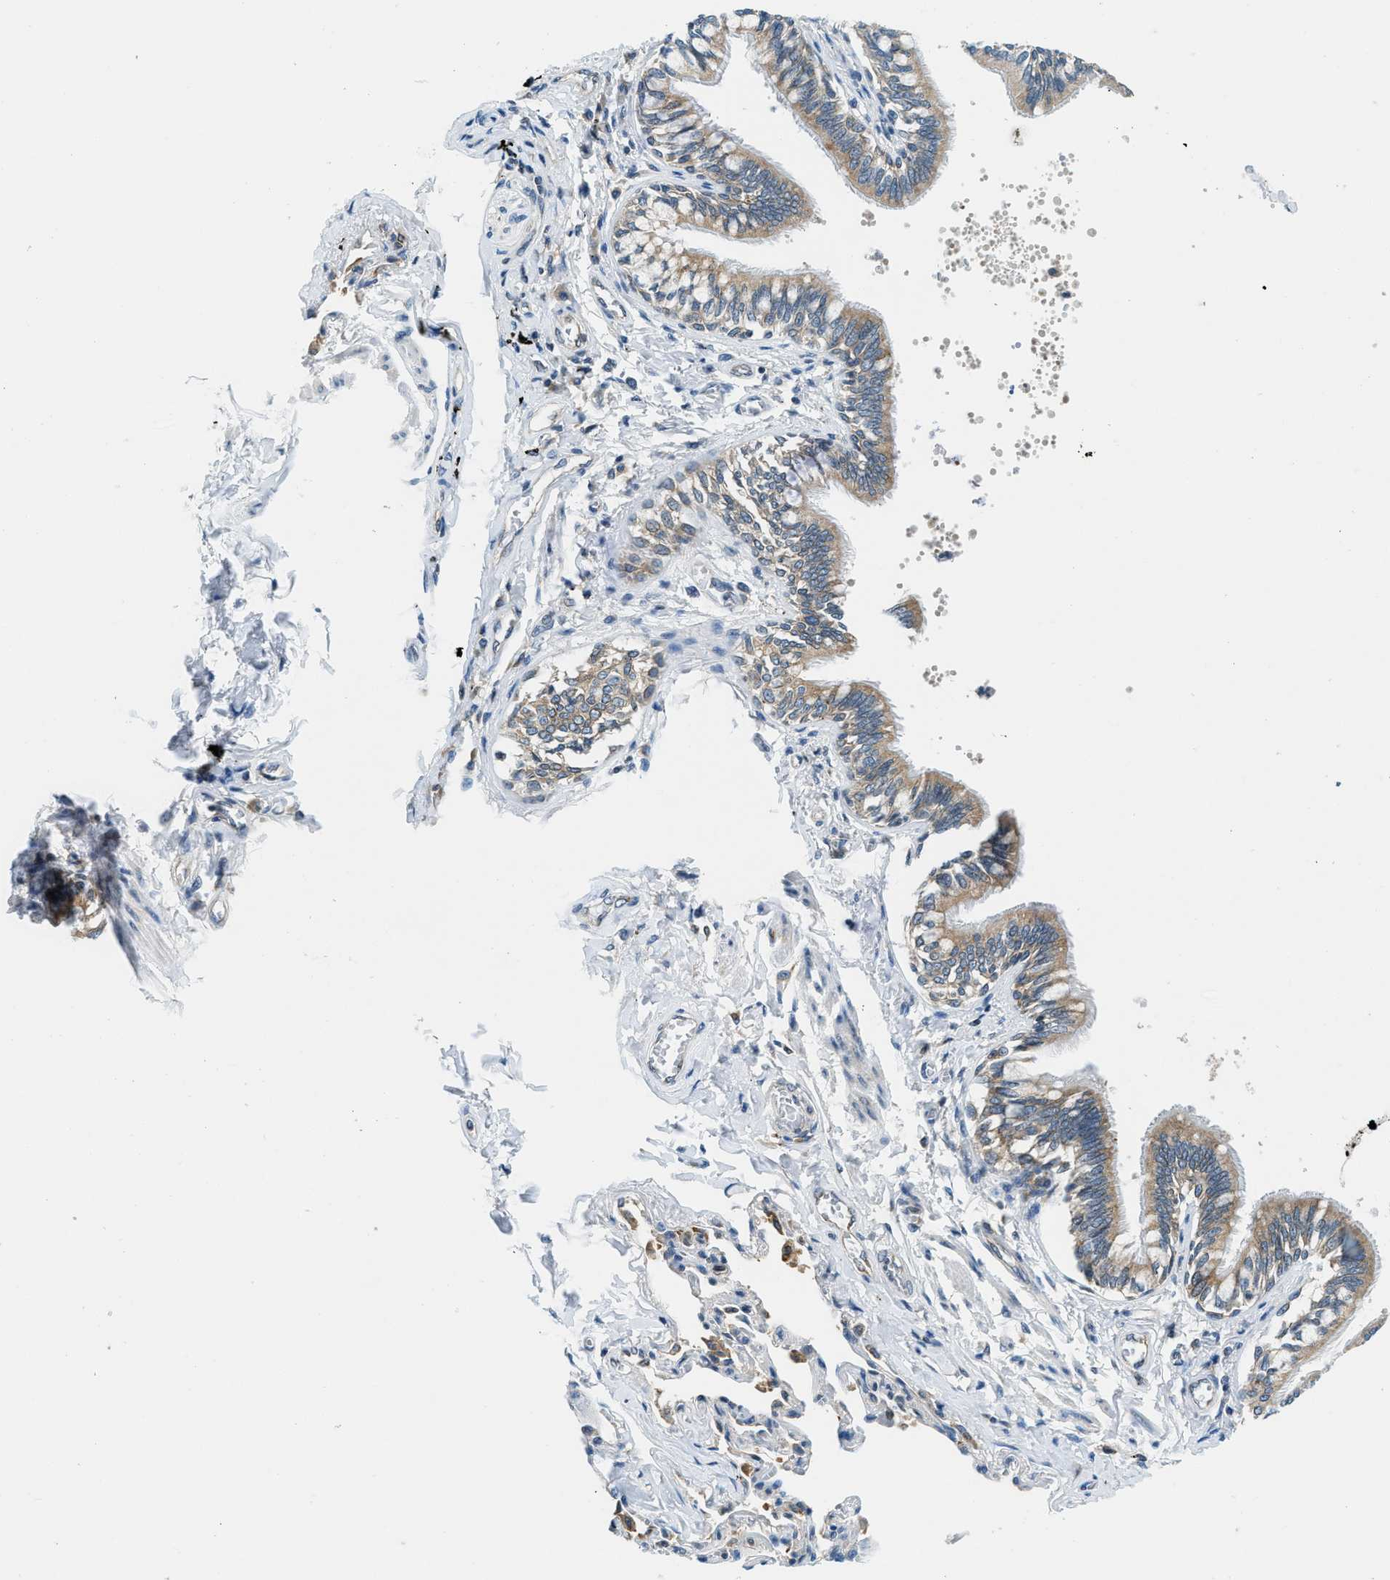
{"staining": {"intensity": "weak", "quantity": ">75%", "location": "cytoplasmic/membranous"}, "tissue": "bronchus", "cell_type": "Respiratory epithelial cells", "image_type": "normal", "snomed": [{"axis": "morphology", "description": "Normal tissue, NOS"}, {"axis": "topography", "description": "Lung"}], "caption": "Immunohistochemical staining of normal human bronchus exhibits weak cytoplasmic/membranous protein positivity in approximately >75% of respiratory epithelial cells.", "gene": "BCAP31", "patient": {"sex": "male", "age": 64}}